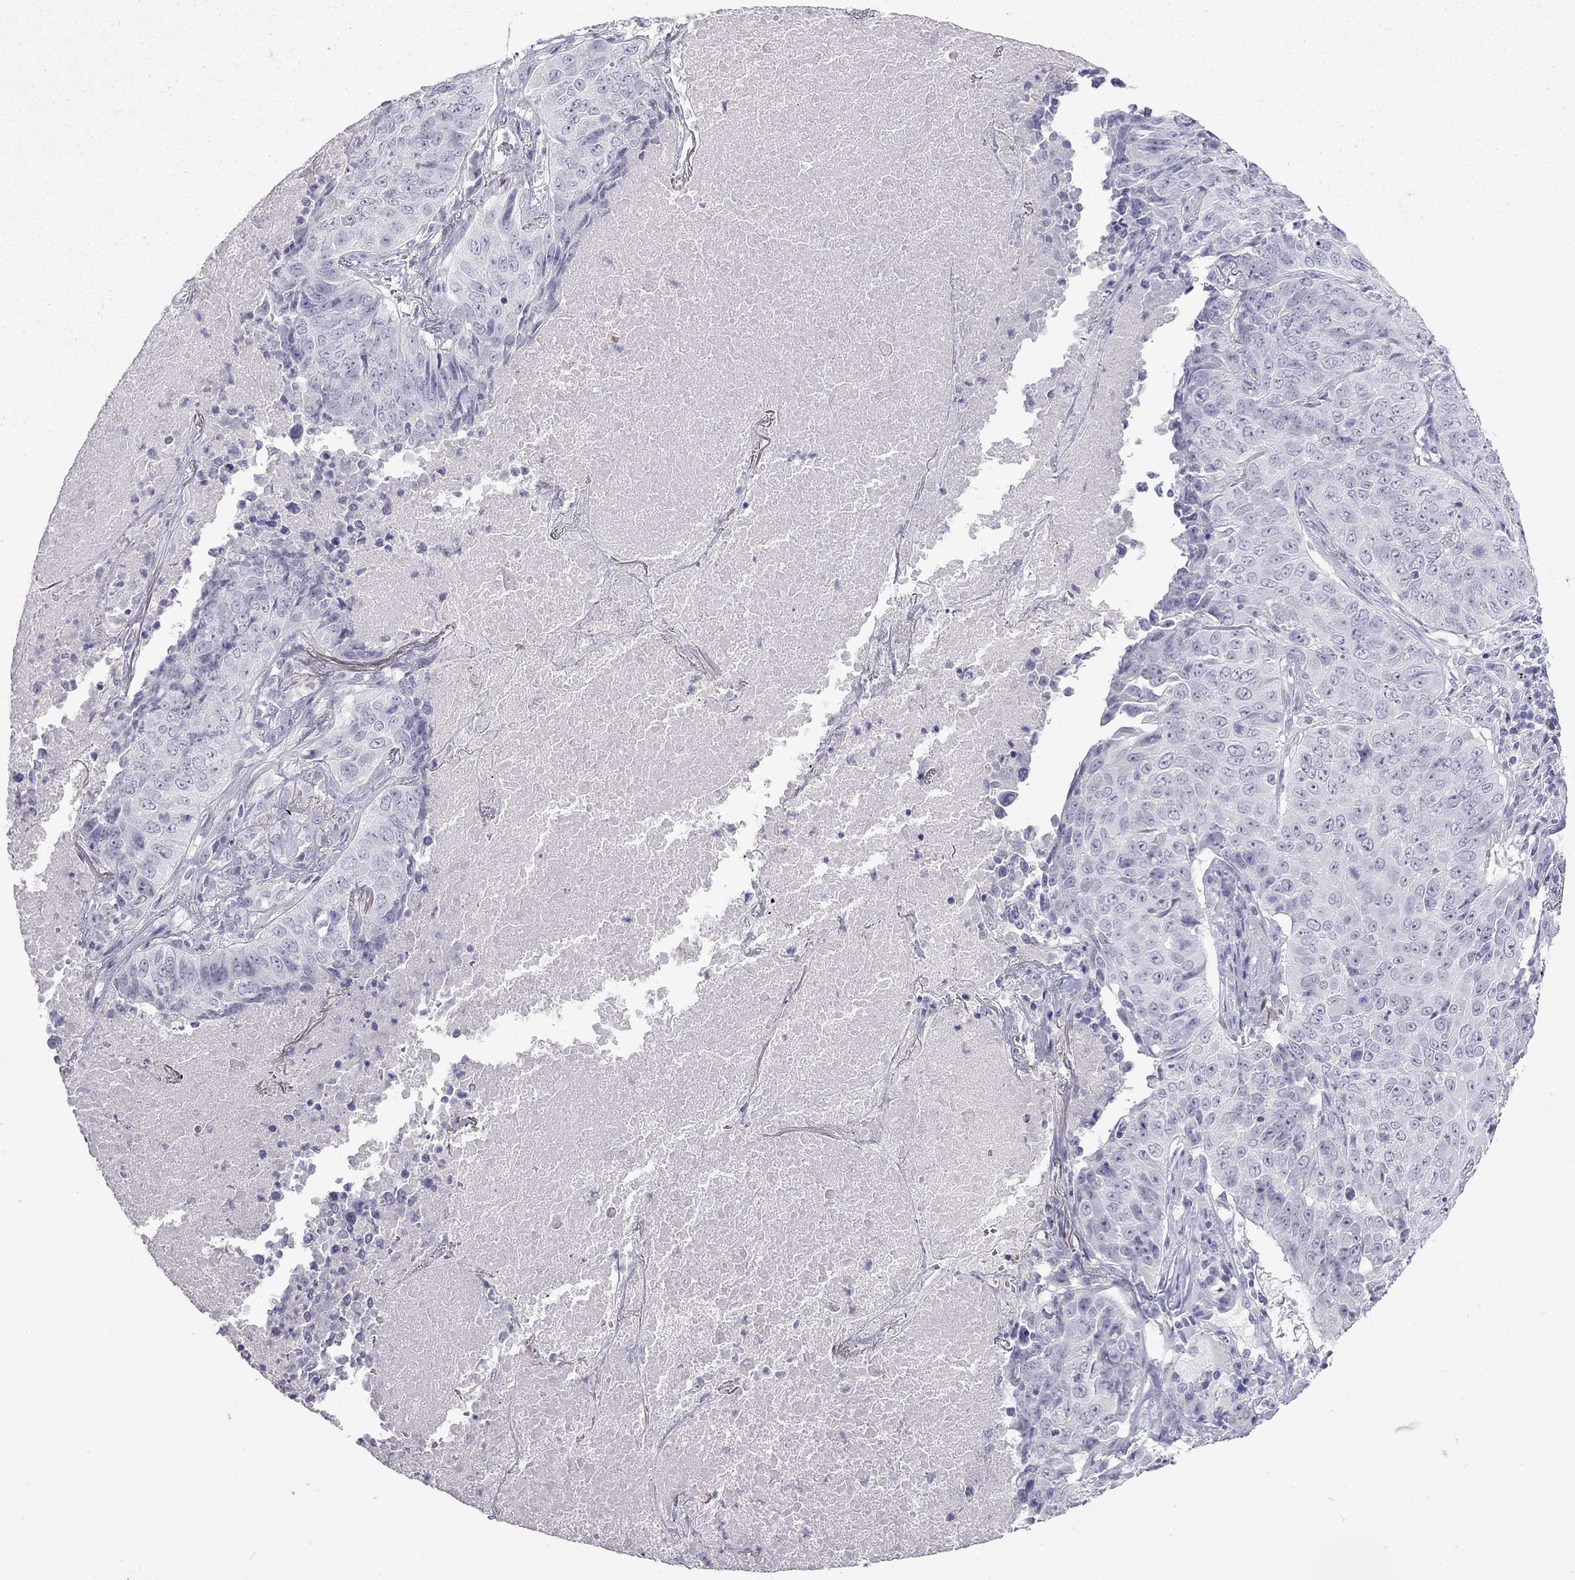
{"staining": {"intensity": "negative", "quantity": "none", "location": "none"}, "tissue": "lung cancer", "cell_type": "Tumor cells", "image_type": "cancer", "snomed": [{"axis": "morphology", "description": "Normal tissue, NOS"}, {"axis": "morphology", "description": "Squamous cell carcinoma, NOS"}, {"axis": "topography", "description": "Bronchus"}, {"axis": "topography", "description": "Lung"}], "caption": "The micrograph exhibits no significant staining in tumor cells of lung cancer (squamous cell carcinoma).", "gene": "MUC16", "patient": {"sex": "male", "age": 64}}